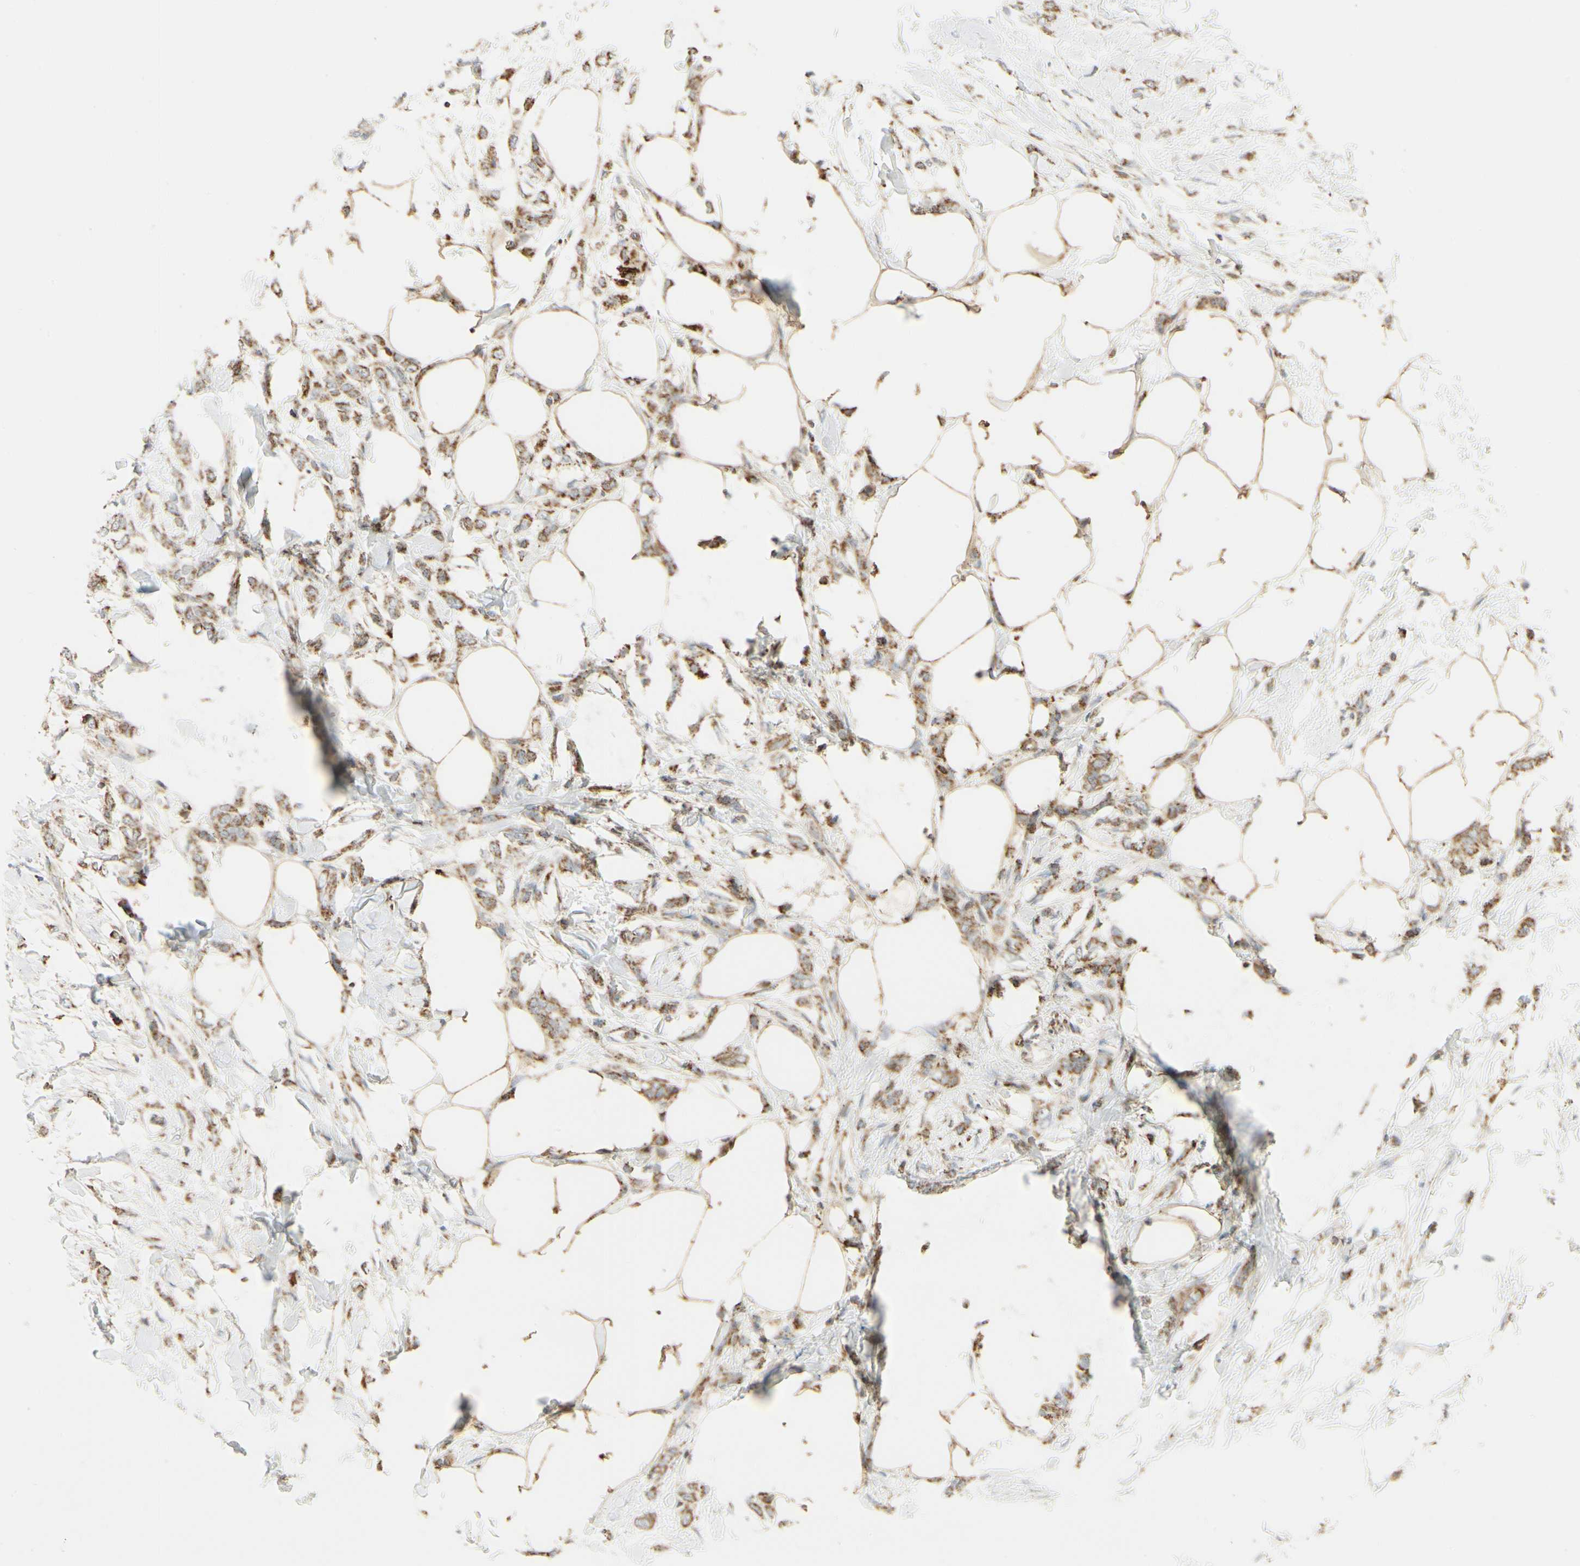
{"staining": {"intensity": "moderate", "quantity": ">75%", "location": "cytoplasmic/membranous"}, "tissue": "breast cancer", "cell_type": "Tumor cells", "image_type": "cancer", "snomed": [{"axis": "morphology", "description": "Lobular carcinoma, in situ"}, {"axis": "morphology", "description": "Lobular carcinoma"}, {"axis": "topography", "description": "Breast"}], "caption": "Human breast lobular carcinoma in situ stained for a protein (brown) demonstrates moderate cytoplasmic/membranous positive staining in approximately >75% of tumor cells.", "gene": "ANKS6", "patient": {"sex": "female", "age": 41}}